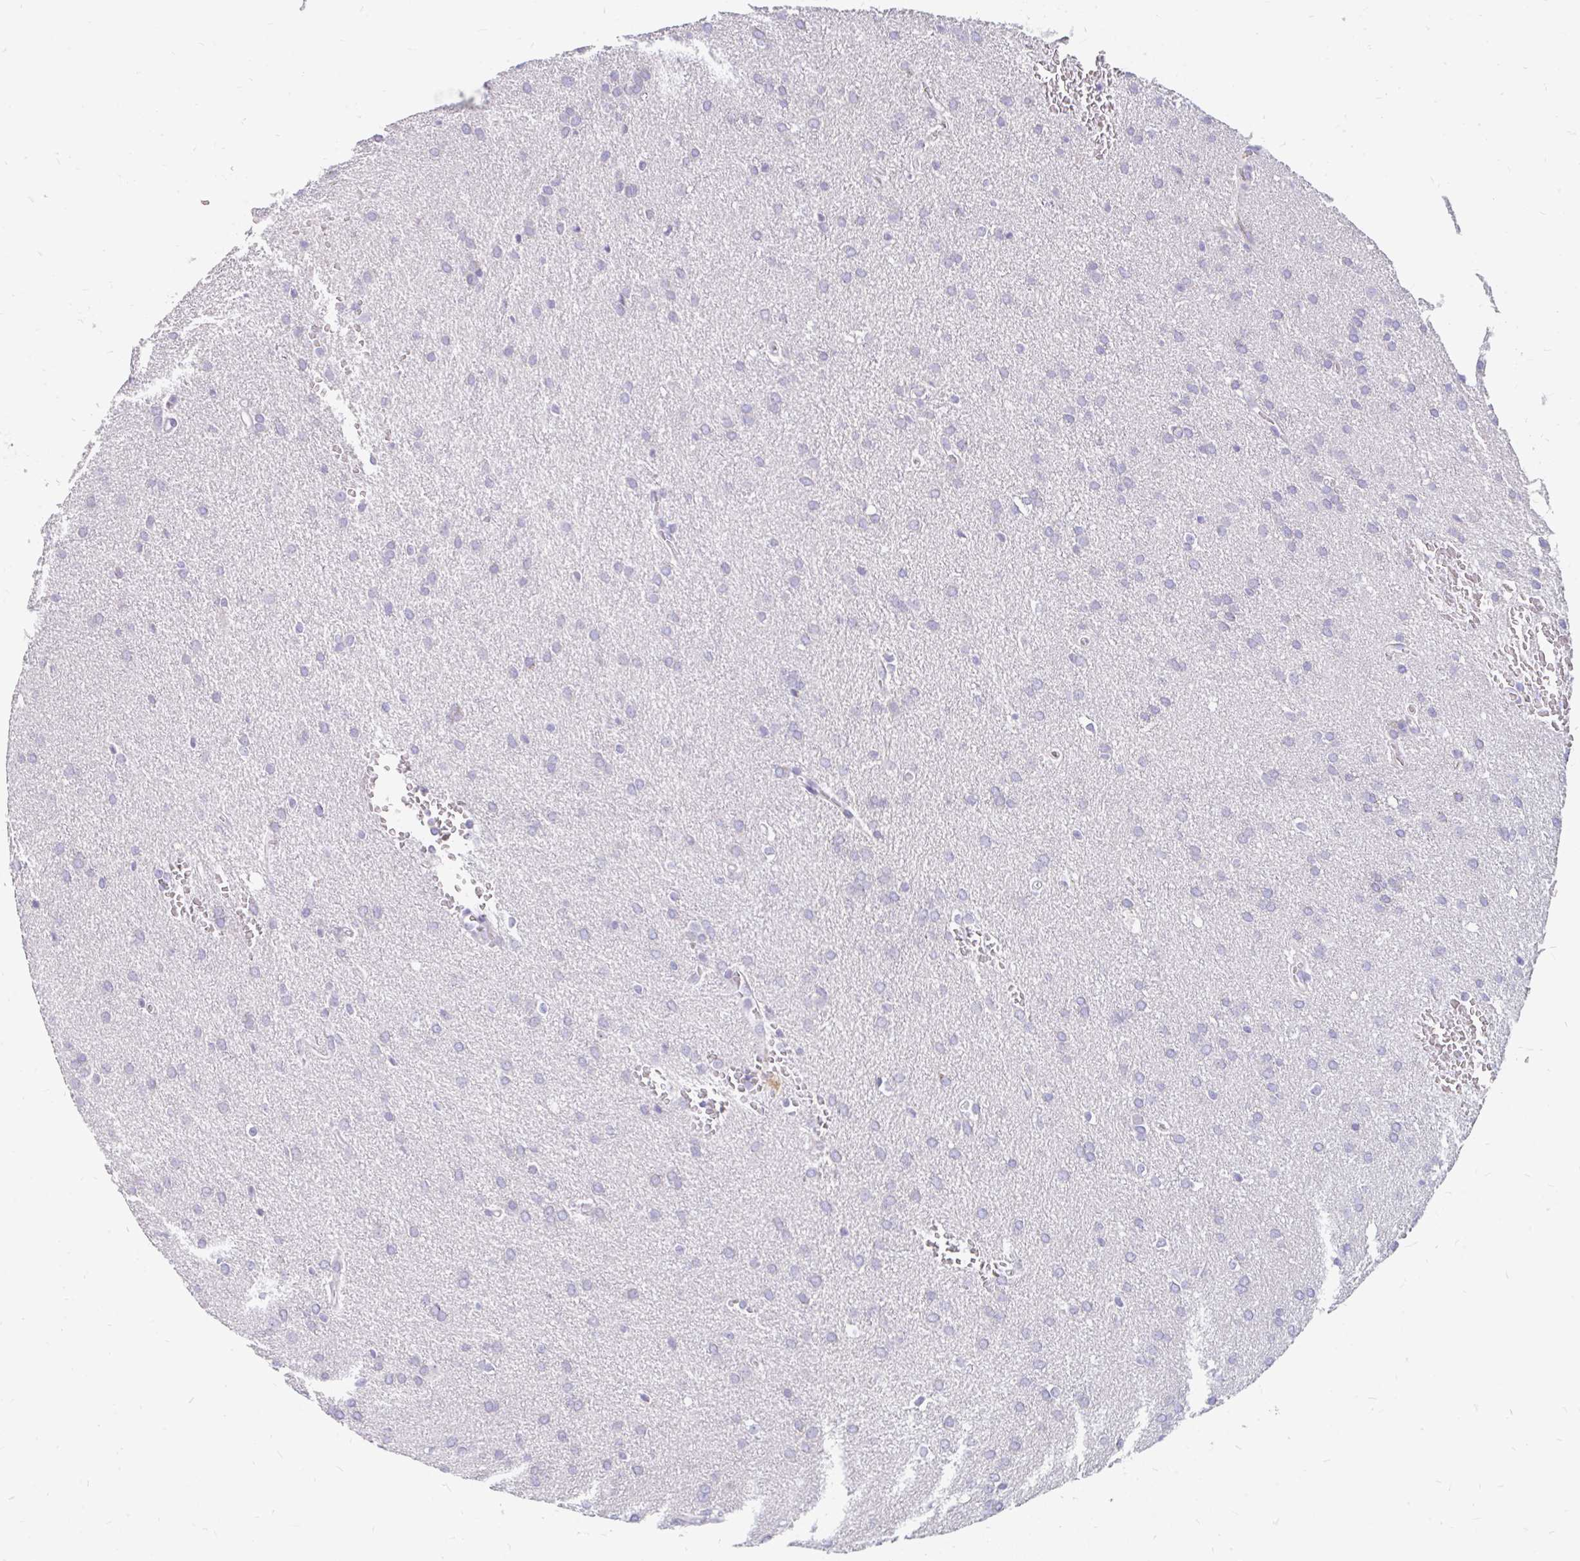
{"staining": {"intensity": "negative", "quantity": "none", "location": "none"}, "tissue": "glioma", "cell_type": "Tumor cells", "image_type": "cancer", "snomed": [{"axis": "morphology", "description": "Glioma, malignant, Low grade"}, {"axis": "topography", "description": "Brain"}], "caption": "High magnification brightfield microscopy of glioma stained with DAB (brown) and counterstained with hematoxylin (blue): tumor cells show no significant staining.", "gene": "INTS5", "patient": {"sex": "female", "age": 33}}